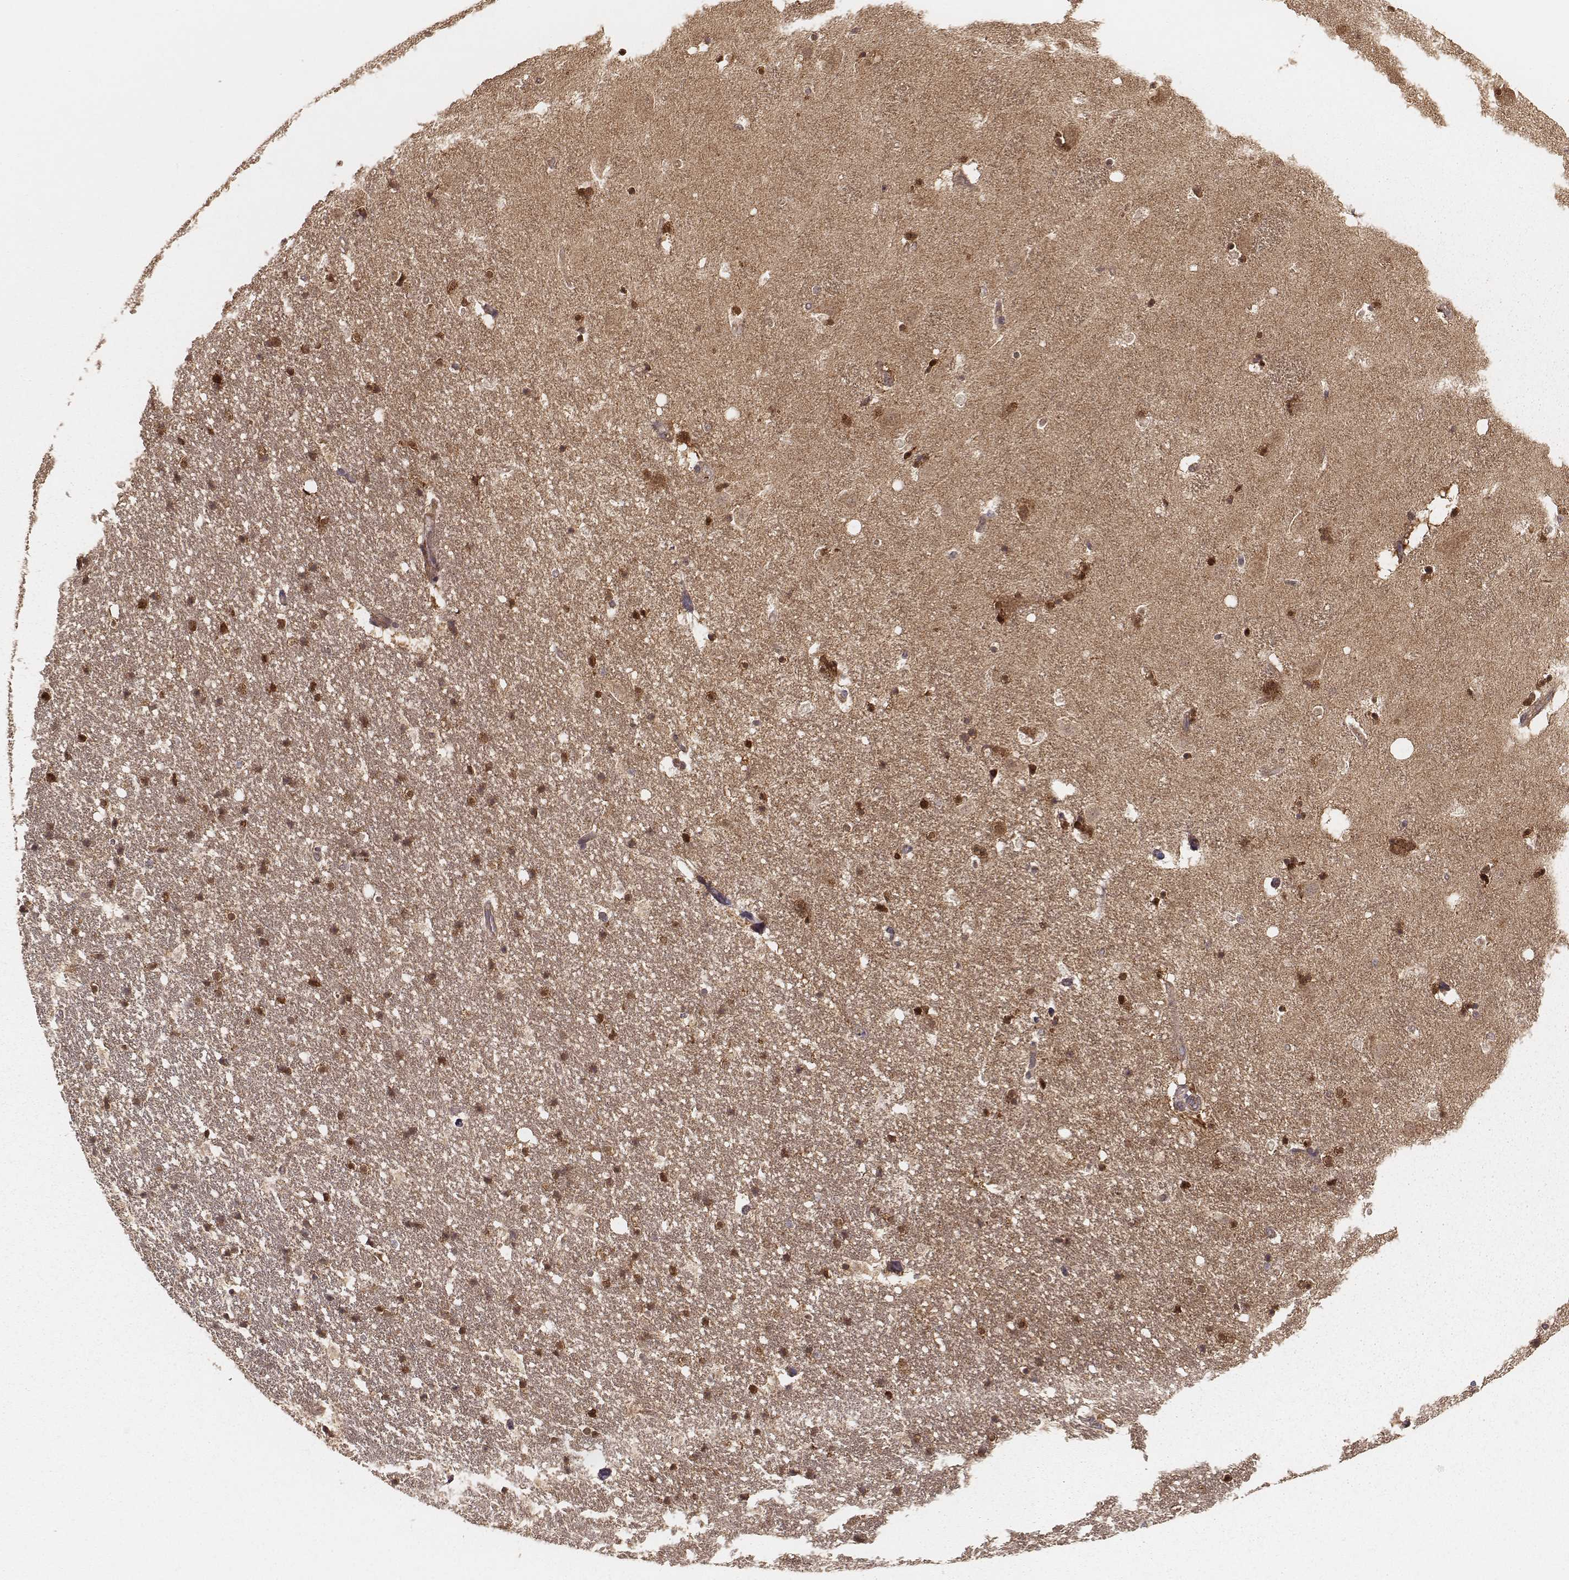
{"staining": {"intensity": "moderate", "quantity": ">75%", "location": "cytoplasmic/membranous,nuclear"}, "tissue": "hippocampus", "cell_type": "Glial cells", "image_type": "normal", "snomed": [{"axis": "morphology", "description": "Normal tissue, NOS"}, {"axis": "topography", "description": "Hippocampus"}], "caption": "About >75% of glial cells in benign hippocampus demonstrate moderate cytoplasmic/membranous,nuclear protein positivity as visualized by brown immunohistochemical staining.", "gene": "CARS1", "patient": {"sex": "male", "age": 49}}